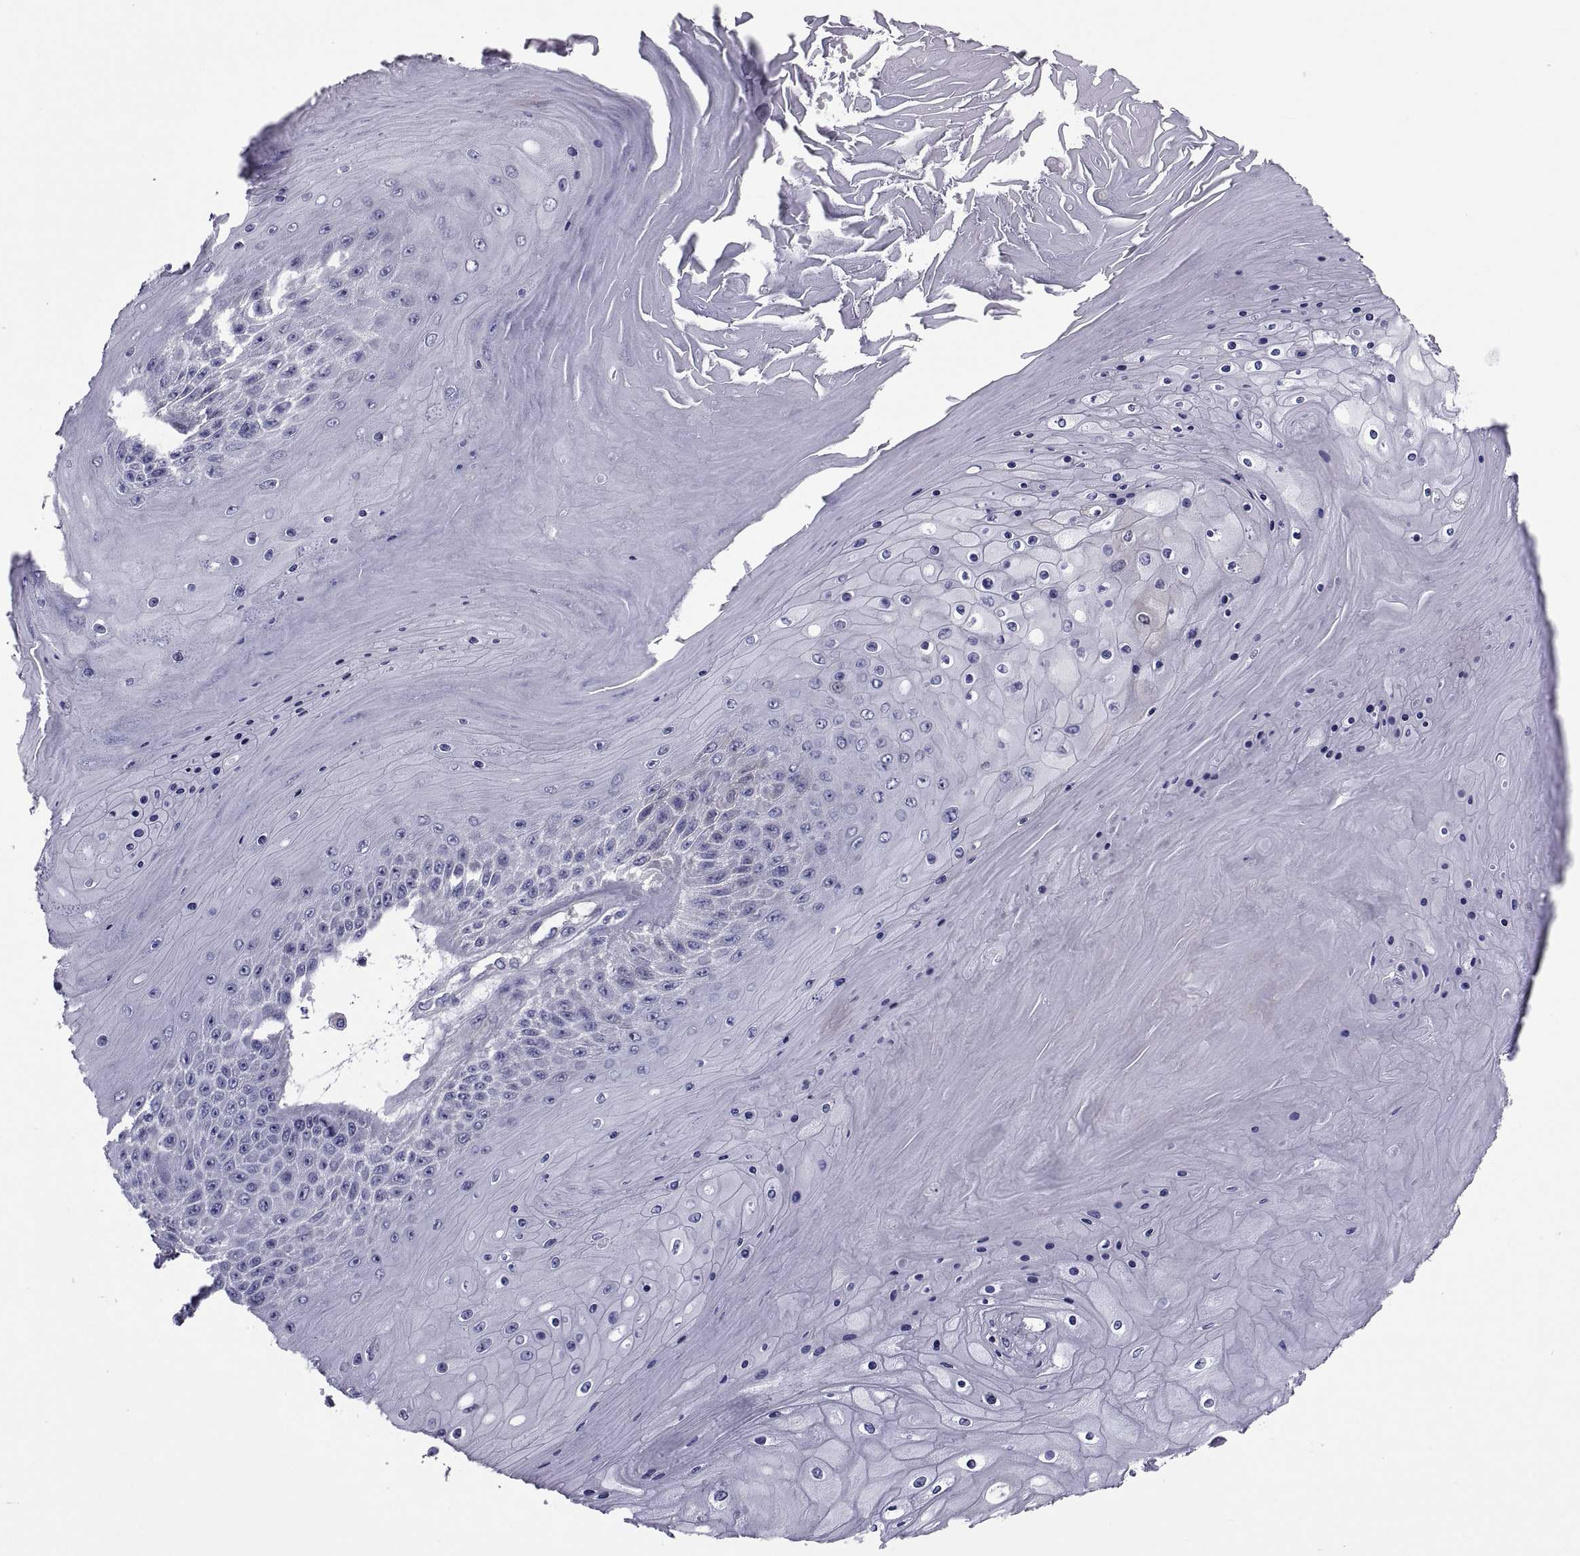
{"staining": {"intensity": "negative", "quantity": "none", "location": "none"}, "tissue": "skin cancer", "cell_type": "Tumor cells", "image_type": "cancer", "snomed": [{"axis": "morphology", "description": "Squamous cell carcinoma, NOS"}, {"axis": "topography", "description": "Skin"}], "caption": "An immunohistochemistry (IHC) histopathology image of skin cancer (squamous cell carcinoma) is shown. There is no staining in tumor cells of skin cancer (squamous cell carcinoma).", "gene": "PDZRN4", "patient": {"sex": "male", "age": 62}}